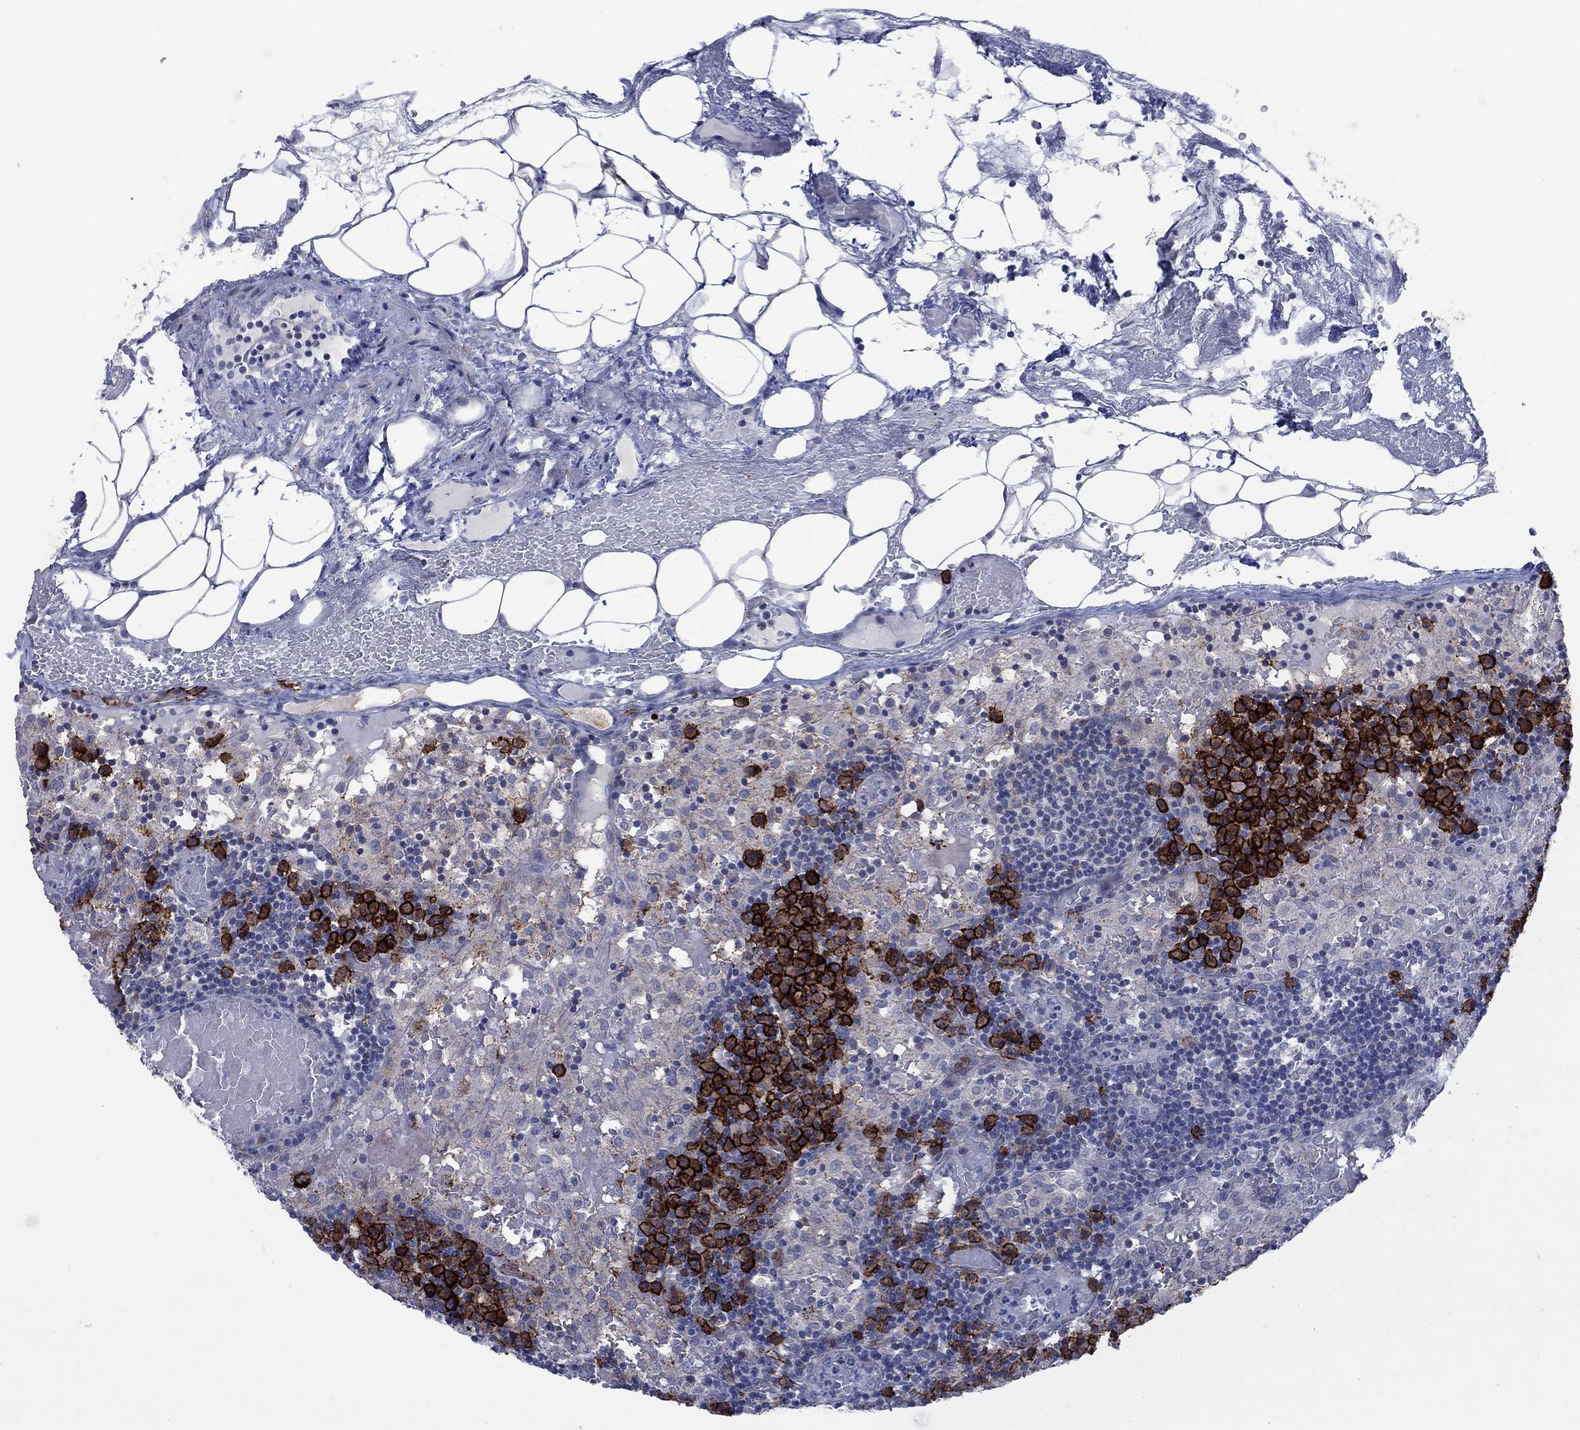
{"staining": {"intensity": "negative", "quantity": "none", "location": "none"}, "tissue": "lymph node", "cell_type": "Germinal center cells", "image_type": "normal", "snomed": [{"axis": "morphology", "description": "Normal tissue, NOS"}, {"axis": "topography", "description": "Lymph node"}], "caption": "This is an IHC image of normal human lymph node. There is no expression in germinal center cells.", "gene": "SDC1", "patient": {"sex": "male", "age": 62}}